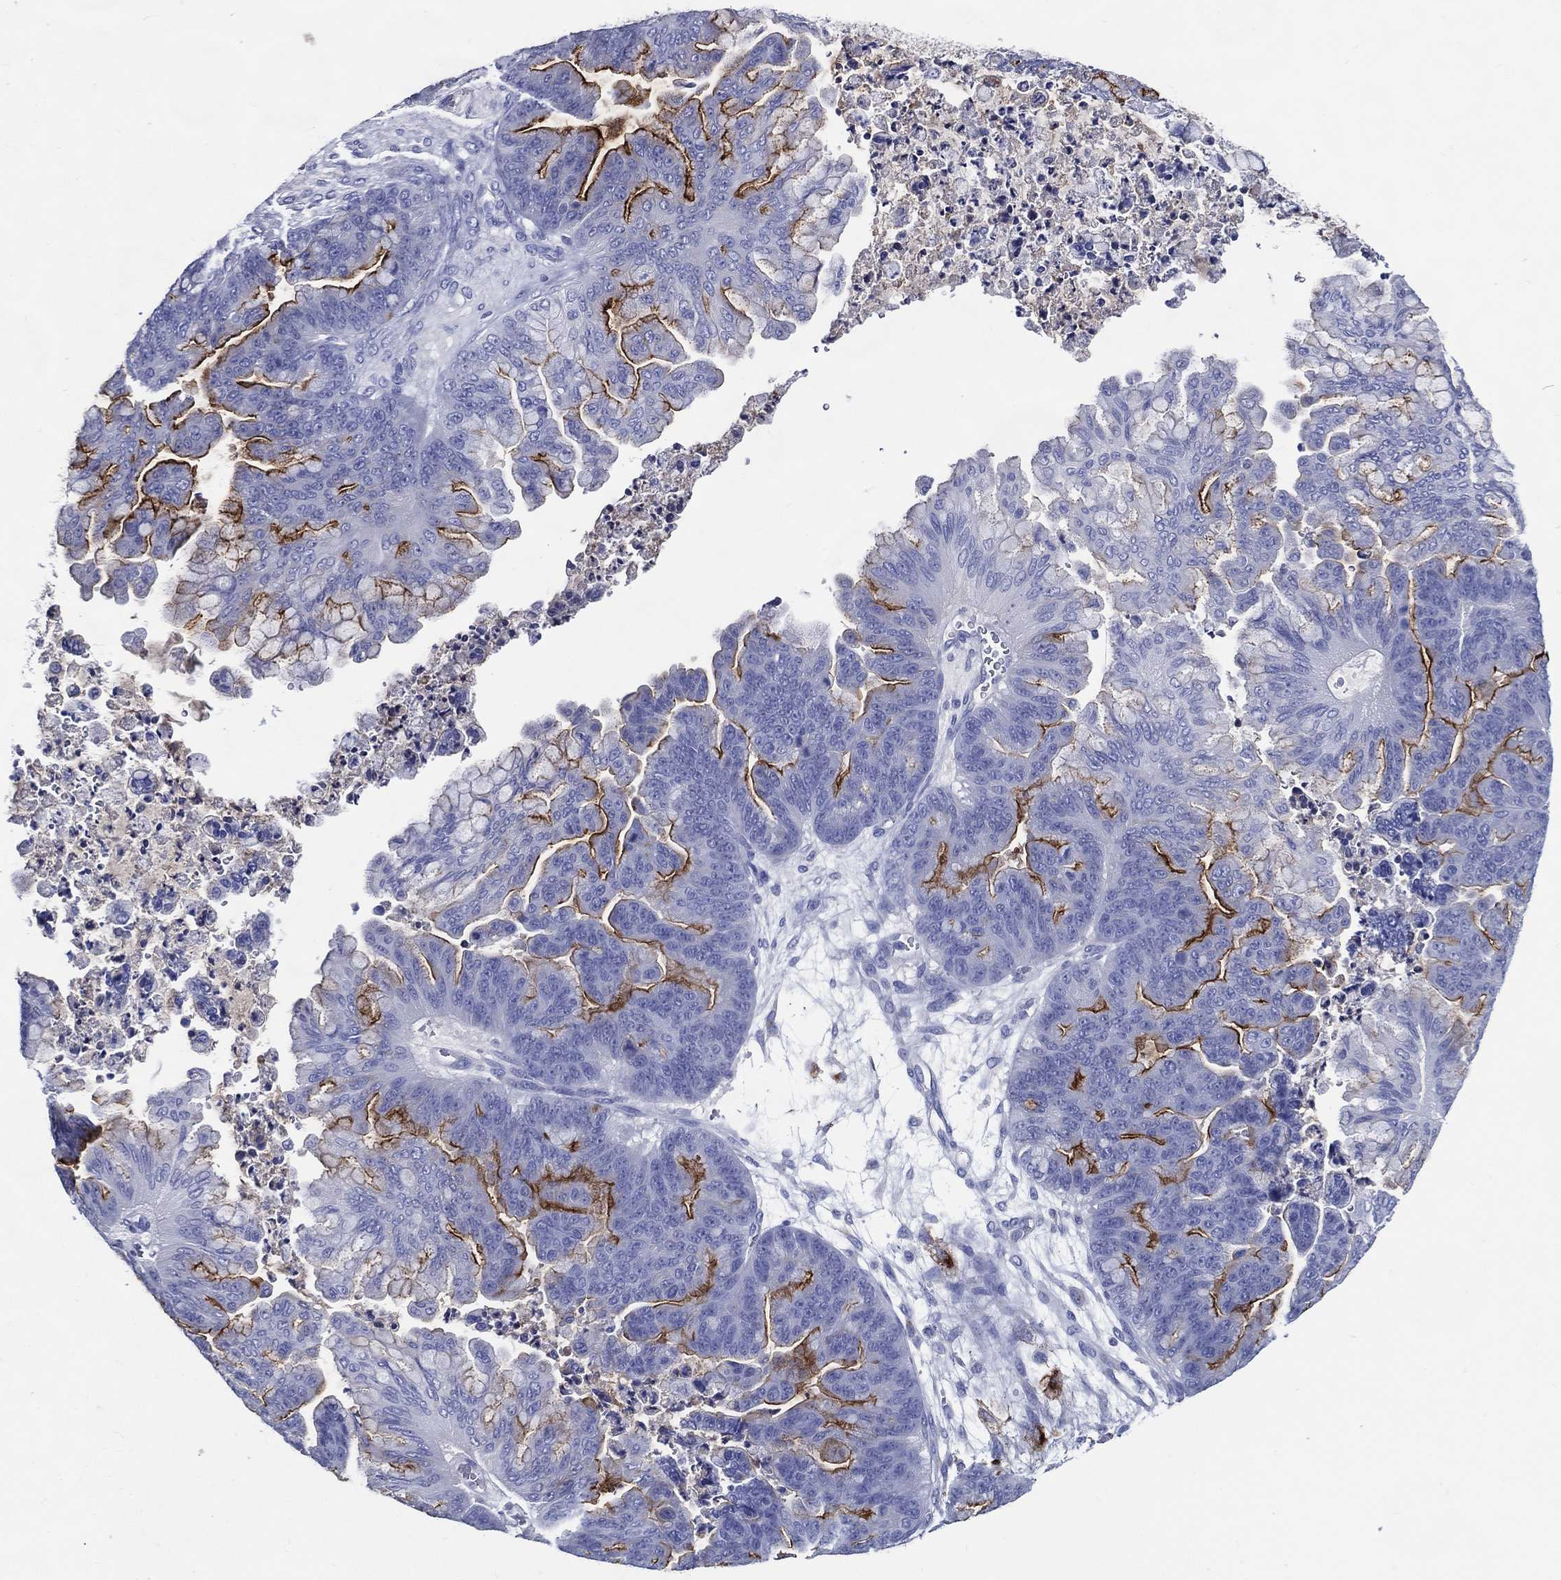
{"staining": {"intensity": "strong", "quantity": "<25%", "location": "cytoplasmic/membranous"}, "tissue": "ovarian cancer", "cell_type": "Tumor cells", "image_type": "cancer", "snomed": [{"axis": "morphology", "description": "Cystadenocarcinoma, mucinous, NOS"}, {"axis": "topography", "description": "Ovary"}], "caption": "Protein staining of mucinous cystadenocarcinoma (ovarian) tissue shows strong cytoplasmic/membranous staining in approximately <25% of tumor cells. Immunohistochemistry stains the protein of interest in brown and the nuclei are stained blue.", "gene": "ACE2", "patient": {"sex": "female", "age": 67}}